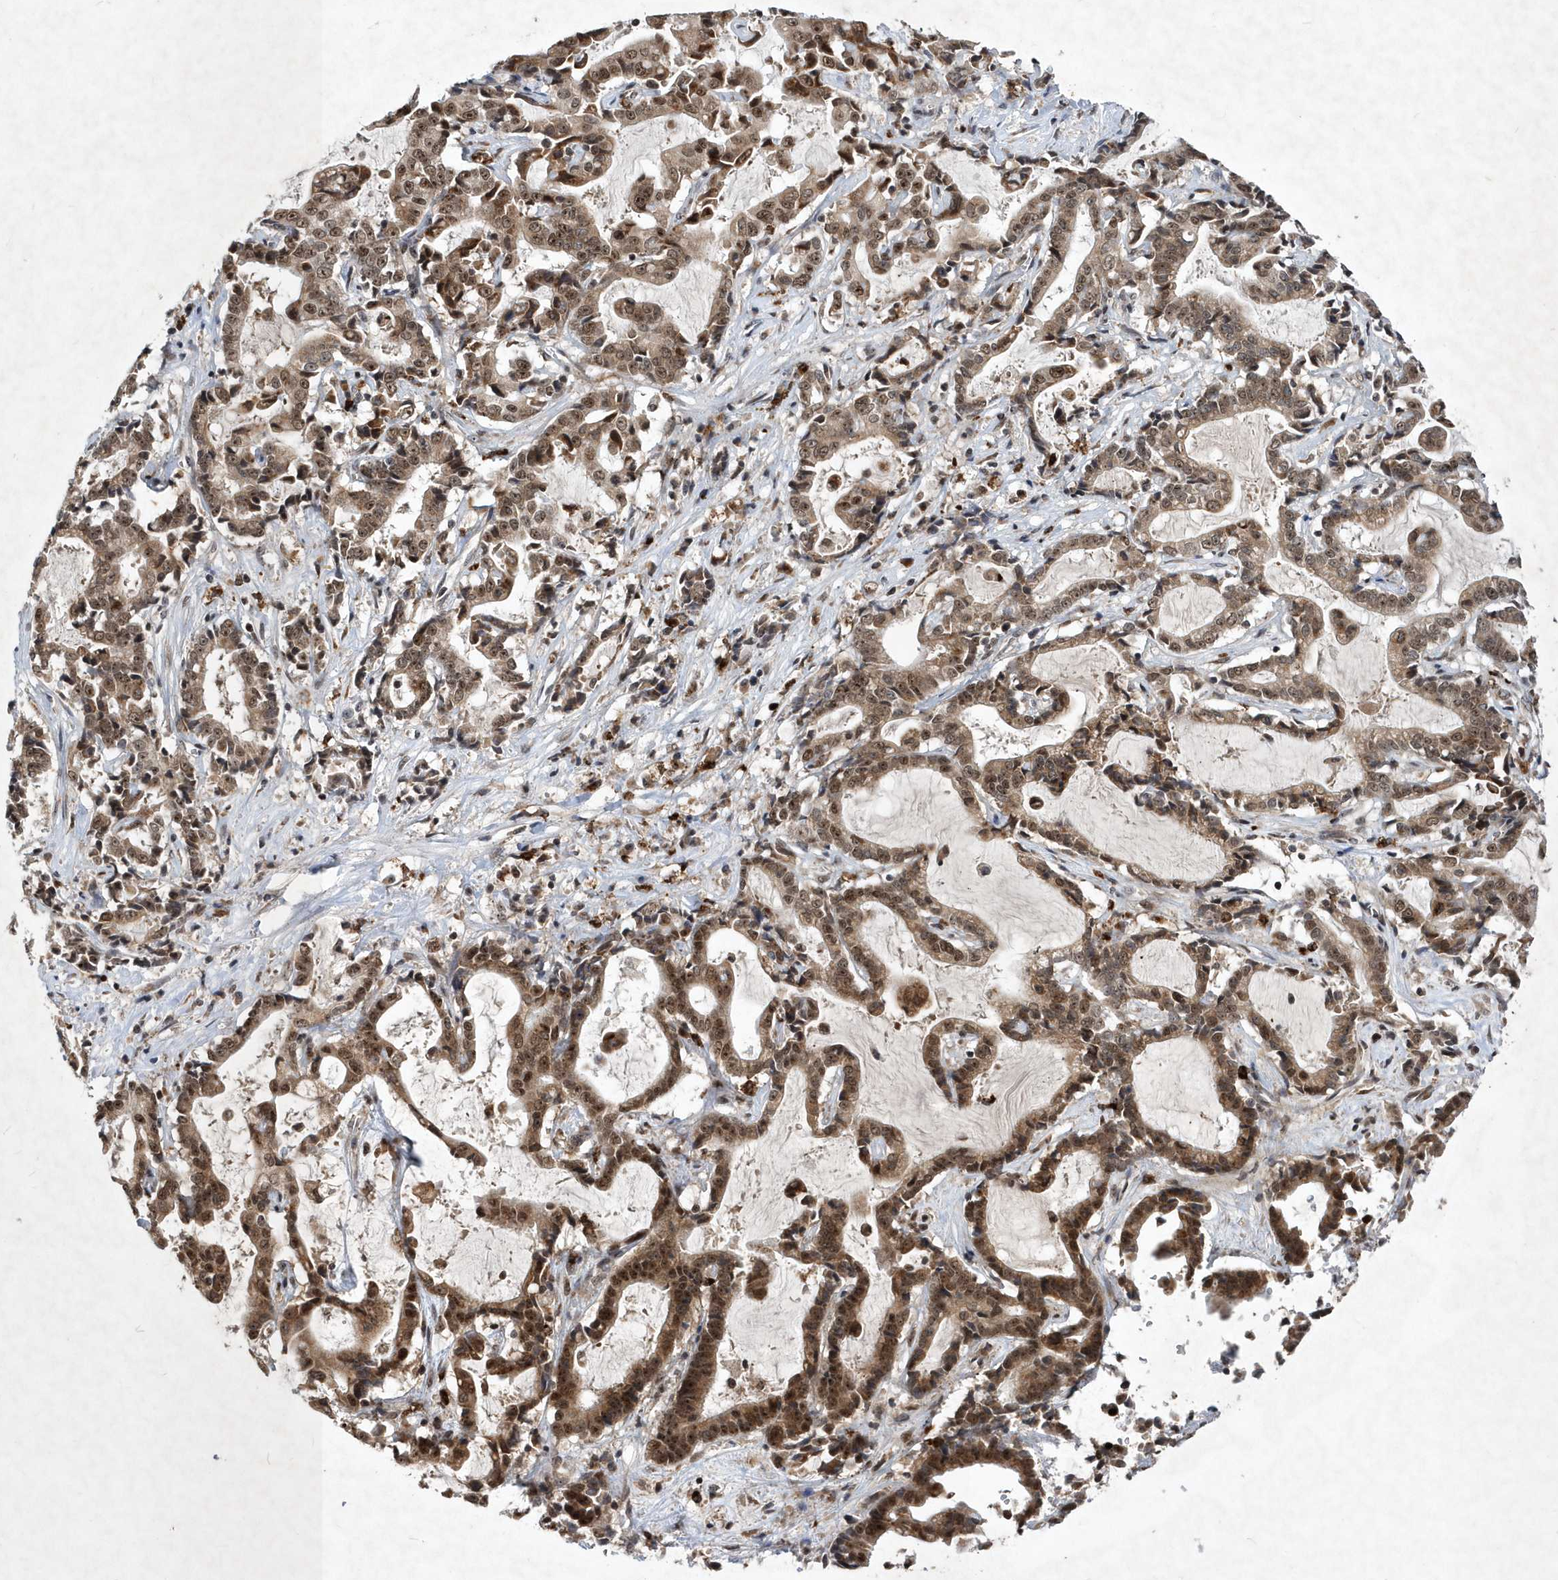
{"staining": {"intensity": "moderate", "quantity": ">75%", "location": "cytoplasmic/membranous,nuclear"}, "tissue": "liver cancer", "cell_type": "Tumor cells", "image_type": "cancer", "snomed": [{"axis": "morphology", "description": "Cholangiocarcinoma"}, {"axis": "topography", "description": "Liver"}], "caption": "A high-resolution histopathology image shows IHC staining of cholangiocarcinoma (liver), which displays moderate cytoplasmic/membranous and nuclear expression in approximately >75% of tumor cells.", "gene": "SOWAHB", "patient": {"sex": "male", "age": 57}}